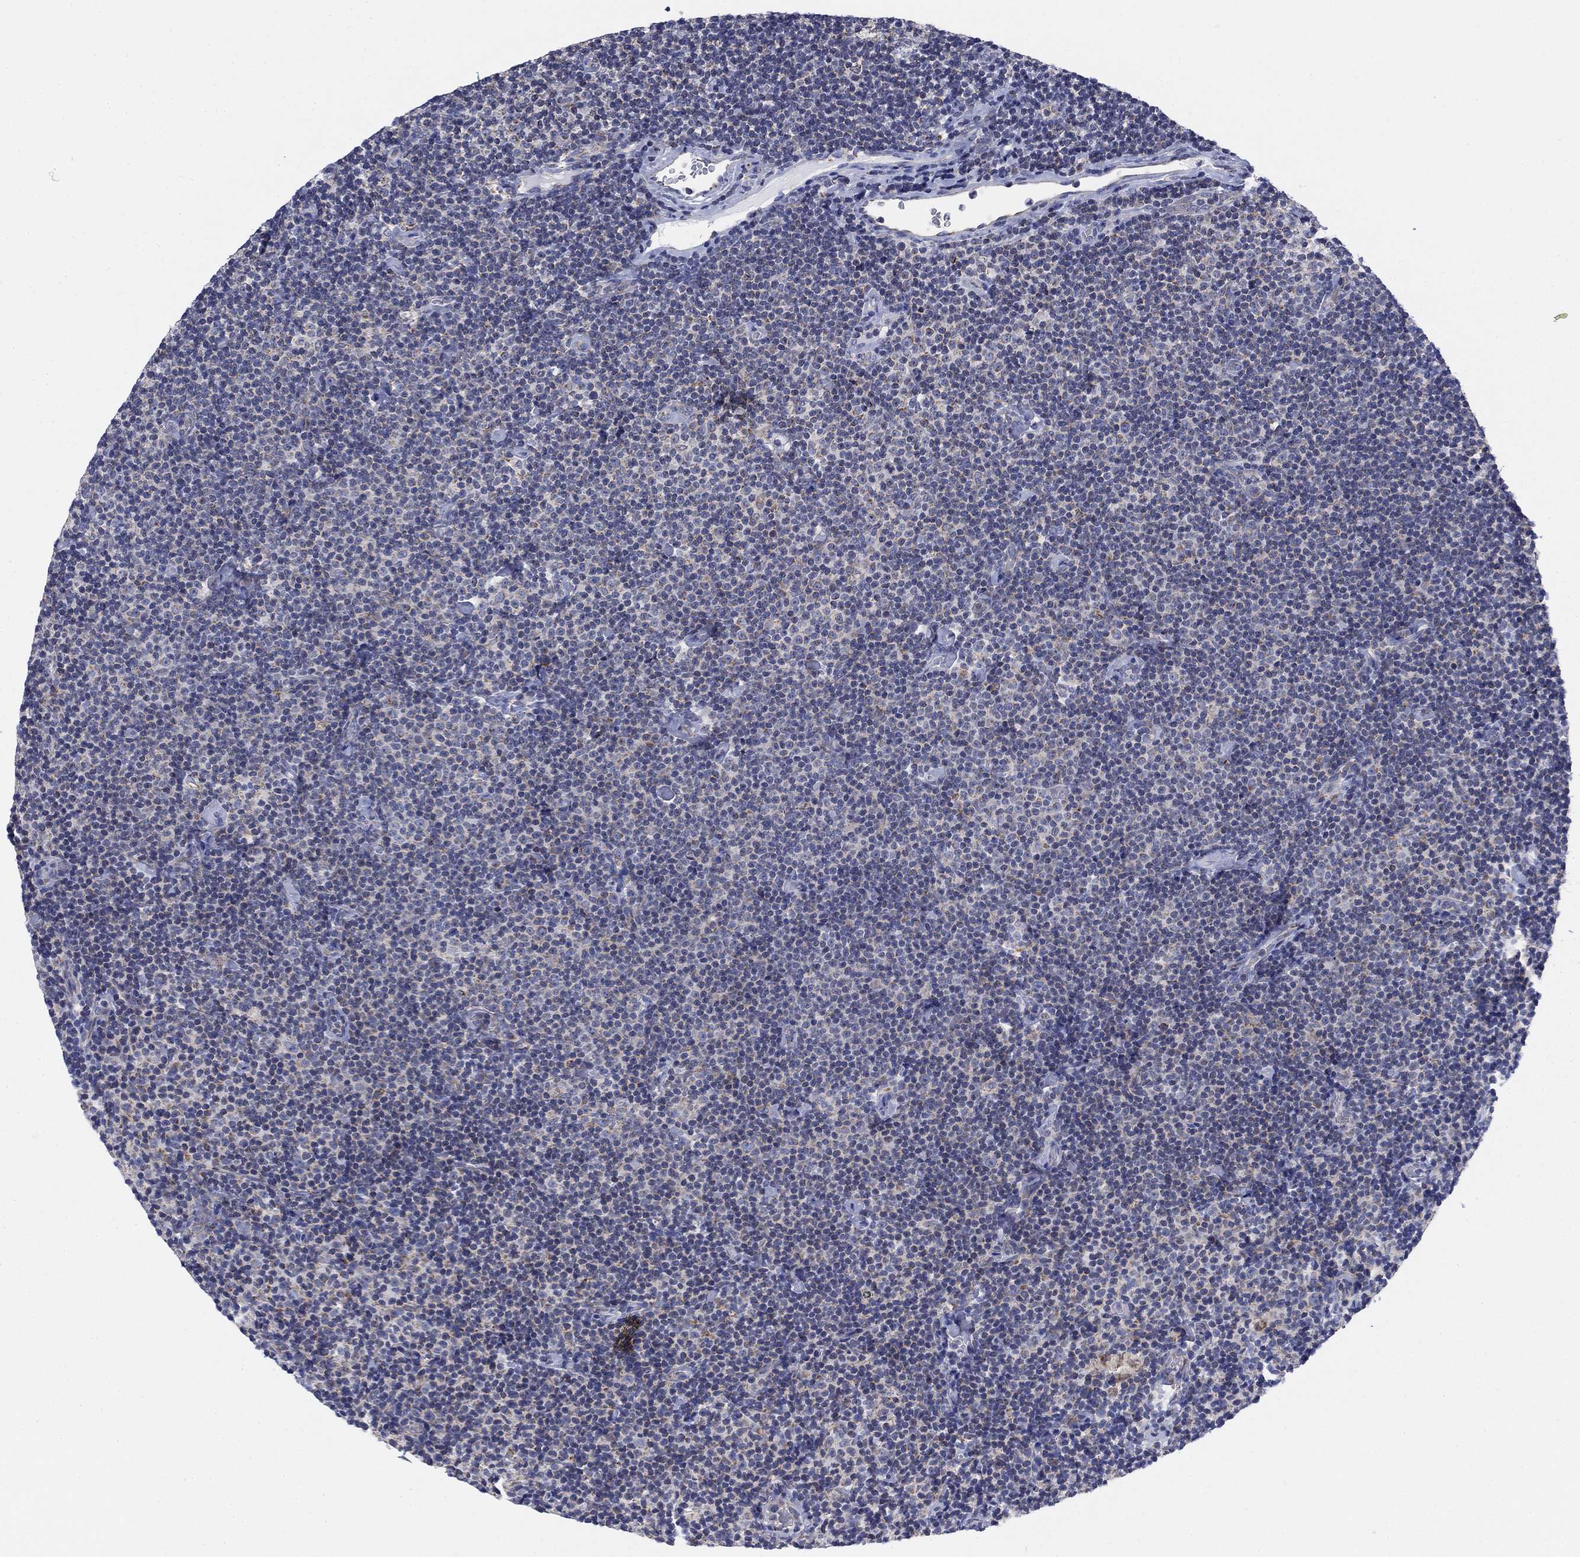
{"staining": {"intensity": "negative", "quantity": "none", "location": "none"}, "tissue": "lymphoma", "cell_type": "Tumor cells", "image_type": "cancer", "snomed": [{"axis": "morphology", "description": "Malignant lymphoma, non-Hodgkin's type, Low grade"}, {"axis": "topography", "description": "Lymph node"}], "caption": "The histopathology image reveals no staining of tumor cells in low-grade malignant lymphoma, non-Hodgkin's type. (DAB (3,3'-diaminobenzidine) IHC visualized using brightfield microscopy, high magnification).", "gene": "NACAD", "patient": {"sex": "male", "age": 81}}